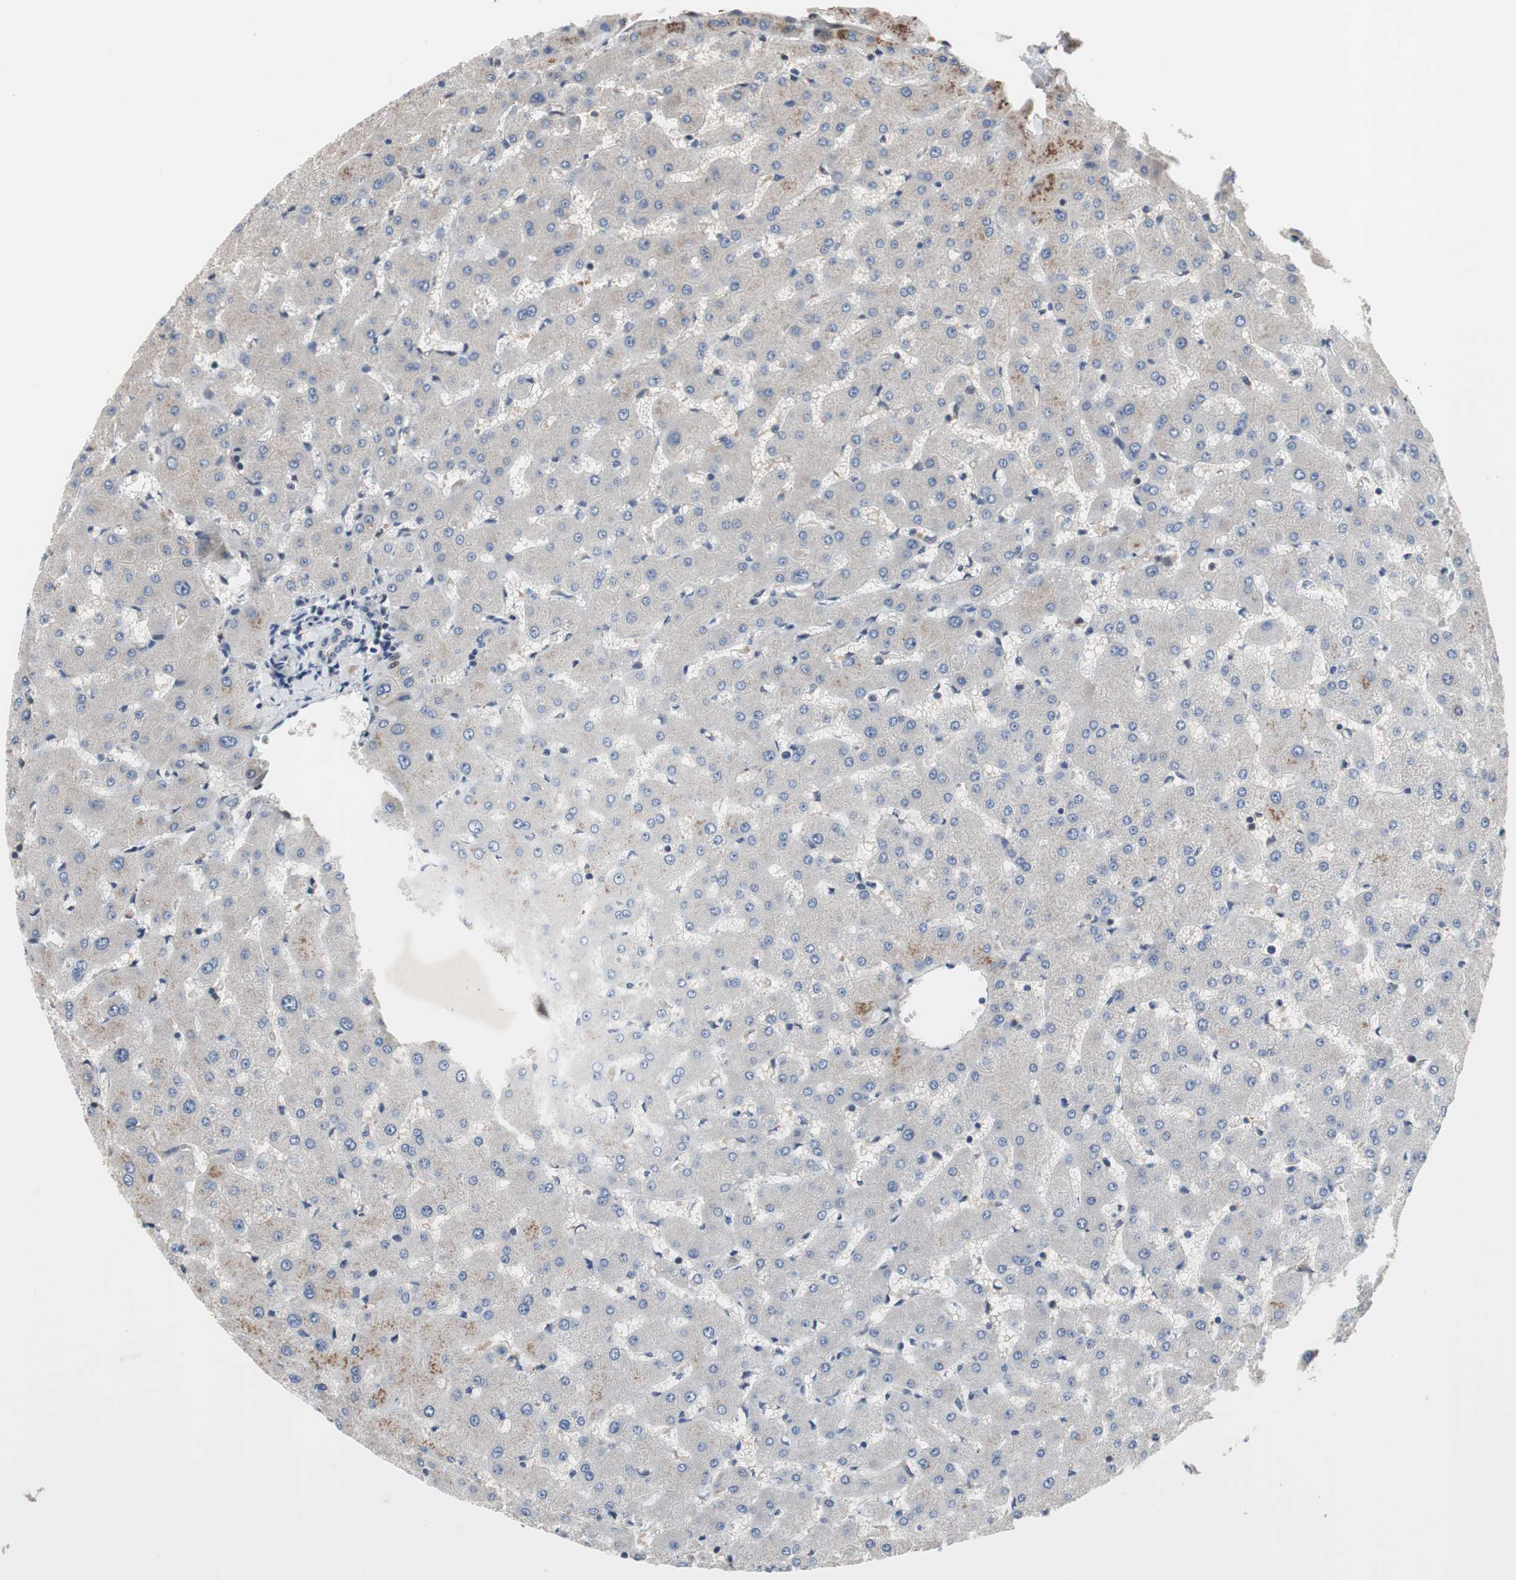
{"staining": {"intensity": "negative", "quantity": "none", "location": "none"}, "tissue": "liver", "cell_type": "Cholangiocytes", "image_type": "normal", "snomed": [{"axis": "morphology", "description": "Normal tissue, NOS"}, {"axis": "topography", "description": "Liver"}], "caption": "Liver was stained to show a protein in brown. There is no significant positivity in cholangiocytes. Brightfield microscopy of immunohistochemistry stained with DAB (3,3'-diaminobenzidine) (brown) and hematoxylin (blue), captured at high magnification.", "gene": "PINX1", "patient": {"sex": "female", "age": 63}}